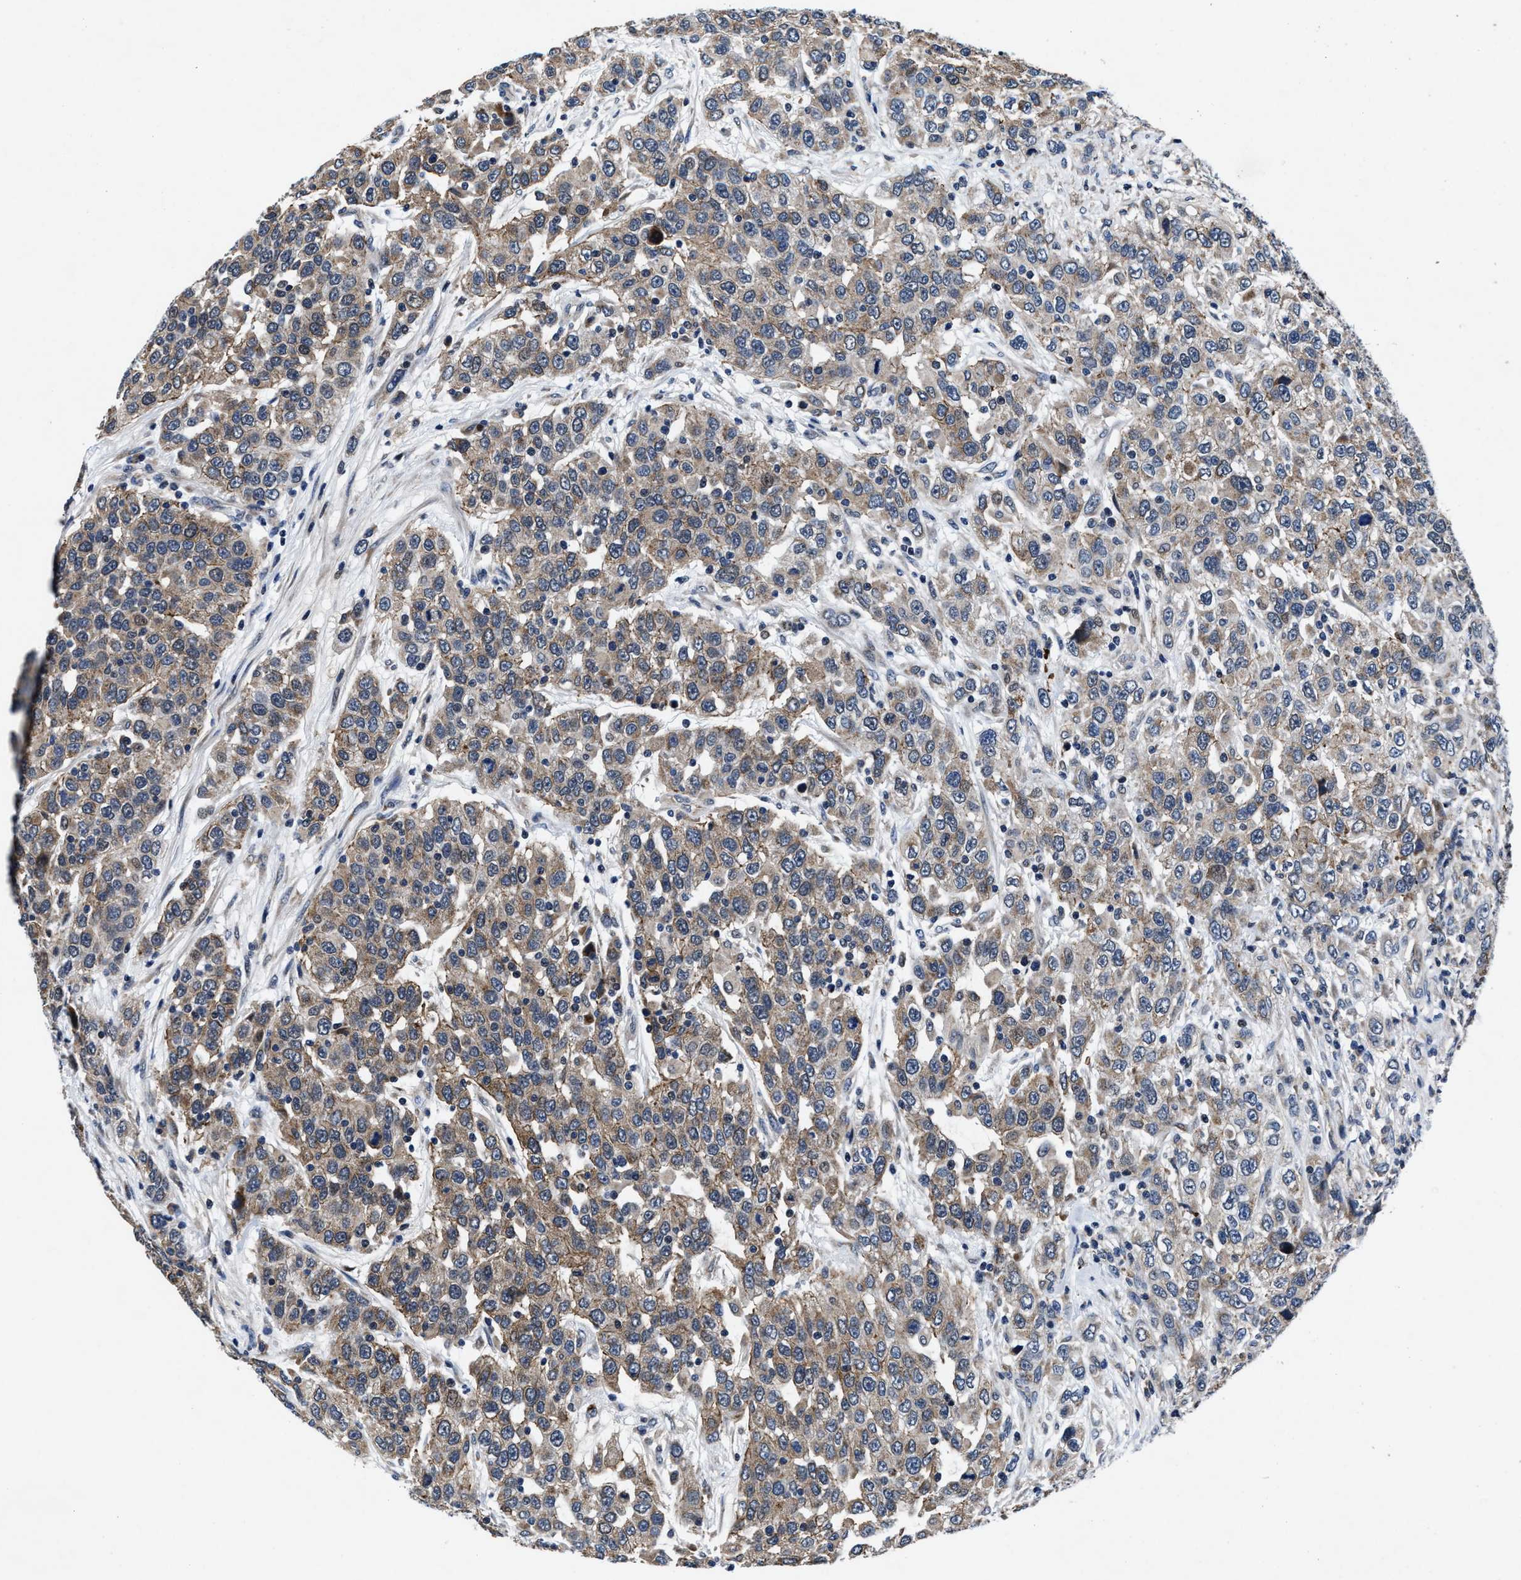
{"staining": {"intensity": "moderate", "quantity": "25%-75%", "location": "cytoplasmic/membranous"}, "tissue": "urothelial cancer", "cell_type": "Tumor cells", "image_type": "cancer", "snomed": [{"axis": "morphology", "description": "Urothelial carcinoma, High grade"}, {"axis": "topography", "description": "Urinary bladder"}], "caption": "DAB (3,3'-diaminobenzidine) immunohistochemical staining of human urothelial carcinoma (high-grade) shows moderate cytoplasmic/membranous protein staining in approximately 25%-75% of tumor cells.", "gene": "TMEM53", "patient": {"sex": "female", "age": 80}}